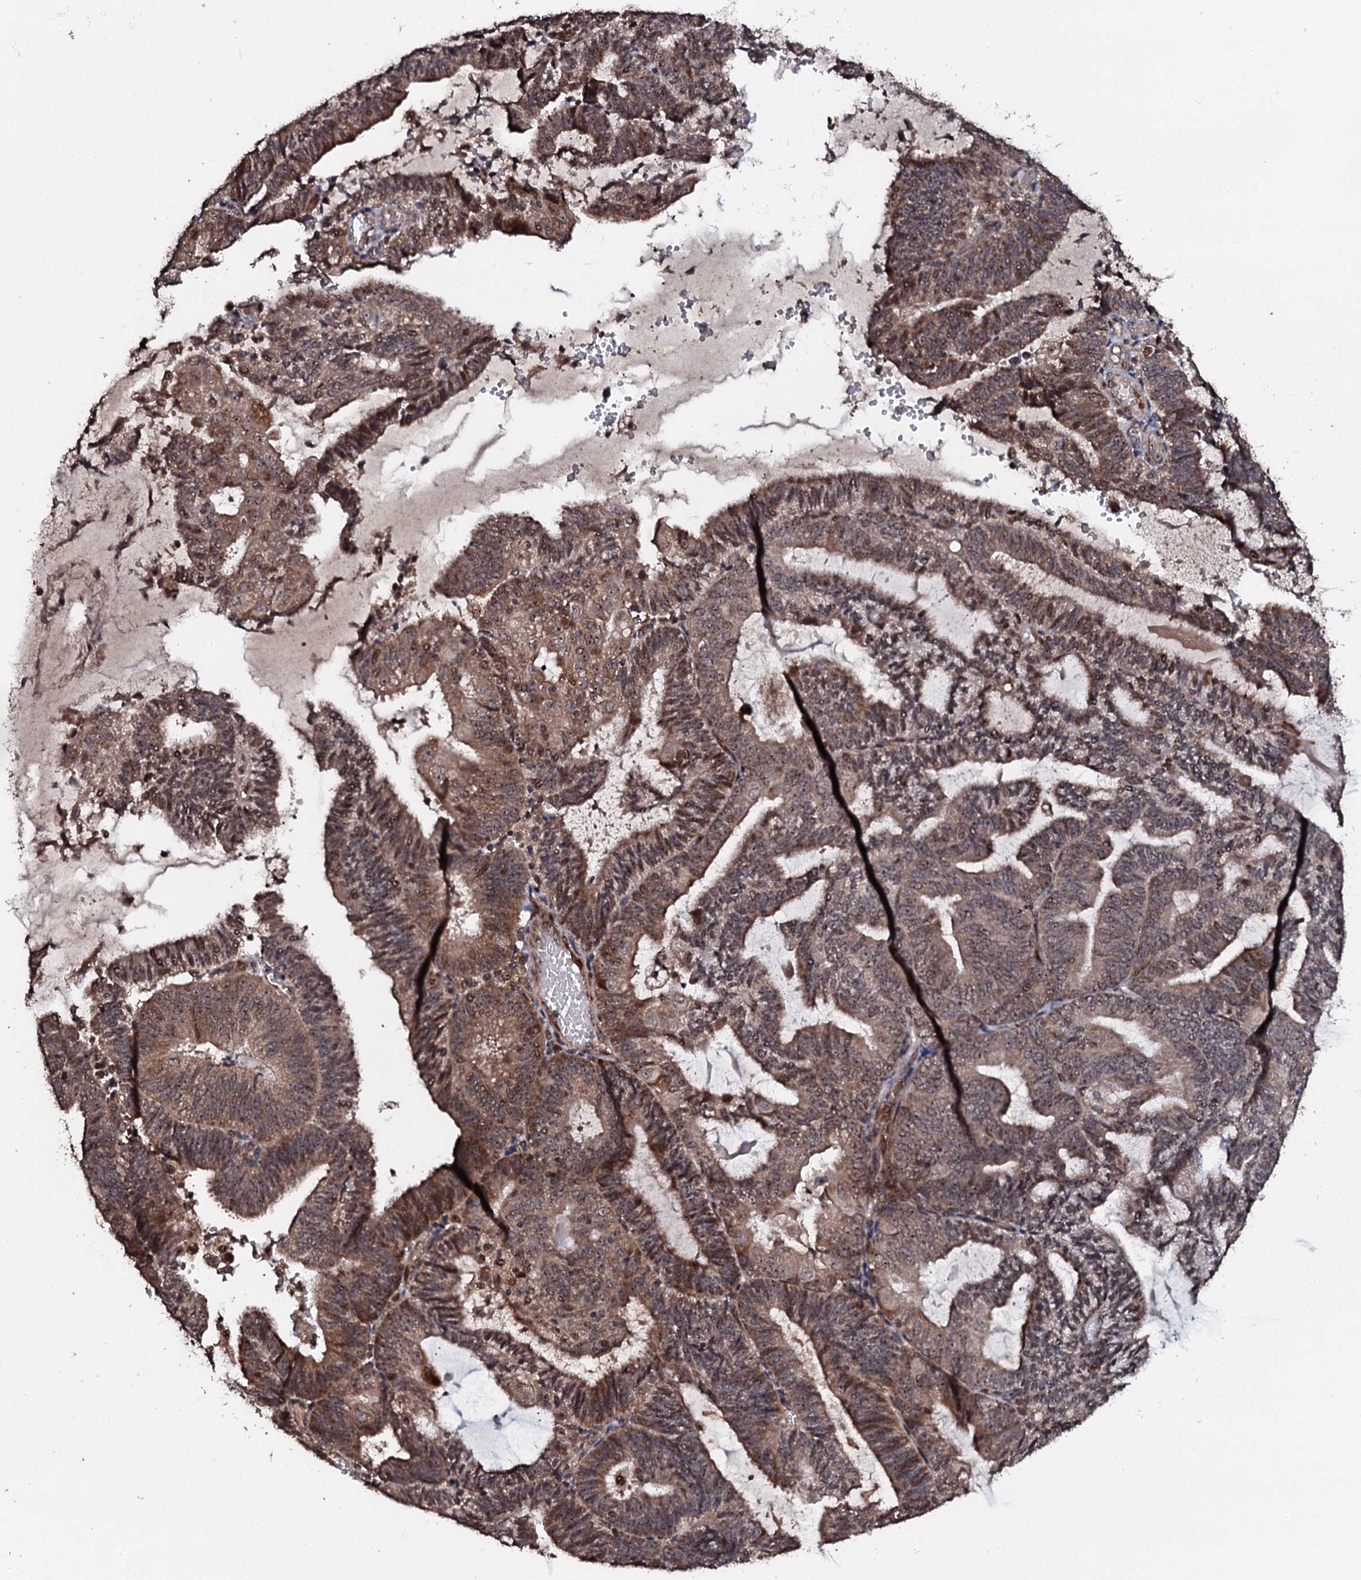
{"staining": {"intensity": "moderate", "quantity": ">75%", "location": "cytoplasmic/membranous,nuclear"}, "tissue": "endometrial cancer", "cell_type": "Tumor cells", "image_type": "cancer", "snomed": [{"axis": "morphology", "description": "Adenocarcinoma, NOS"}, {"axis": "topography", "description": "Endometrium"}], "caption": "The photomicrograph exhibits staining of endometrial cancer (adenocarcinoma), revealing moderate cytoplasmic/membranous and nuclear protein positivity (brown color) within tumor cells.", "gene": "FAM111A", "patient": {"sex": "female", "age": 81}}